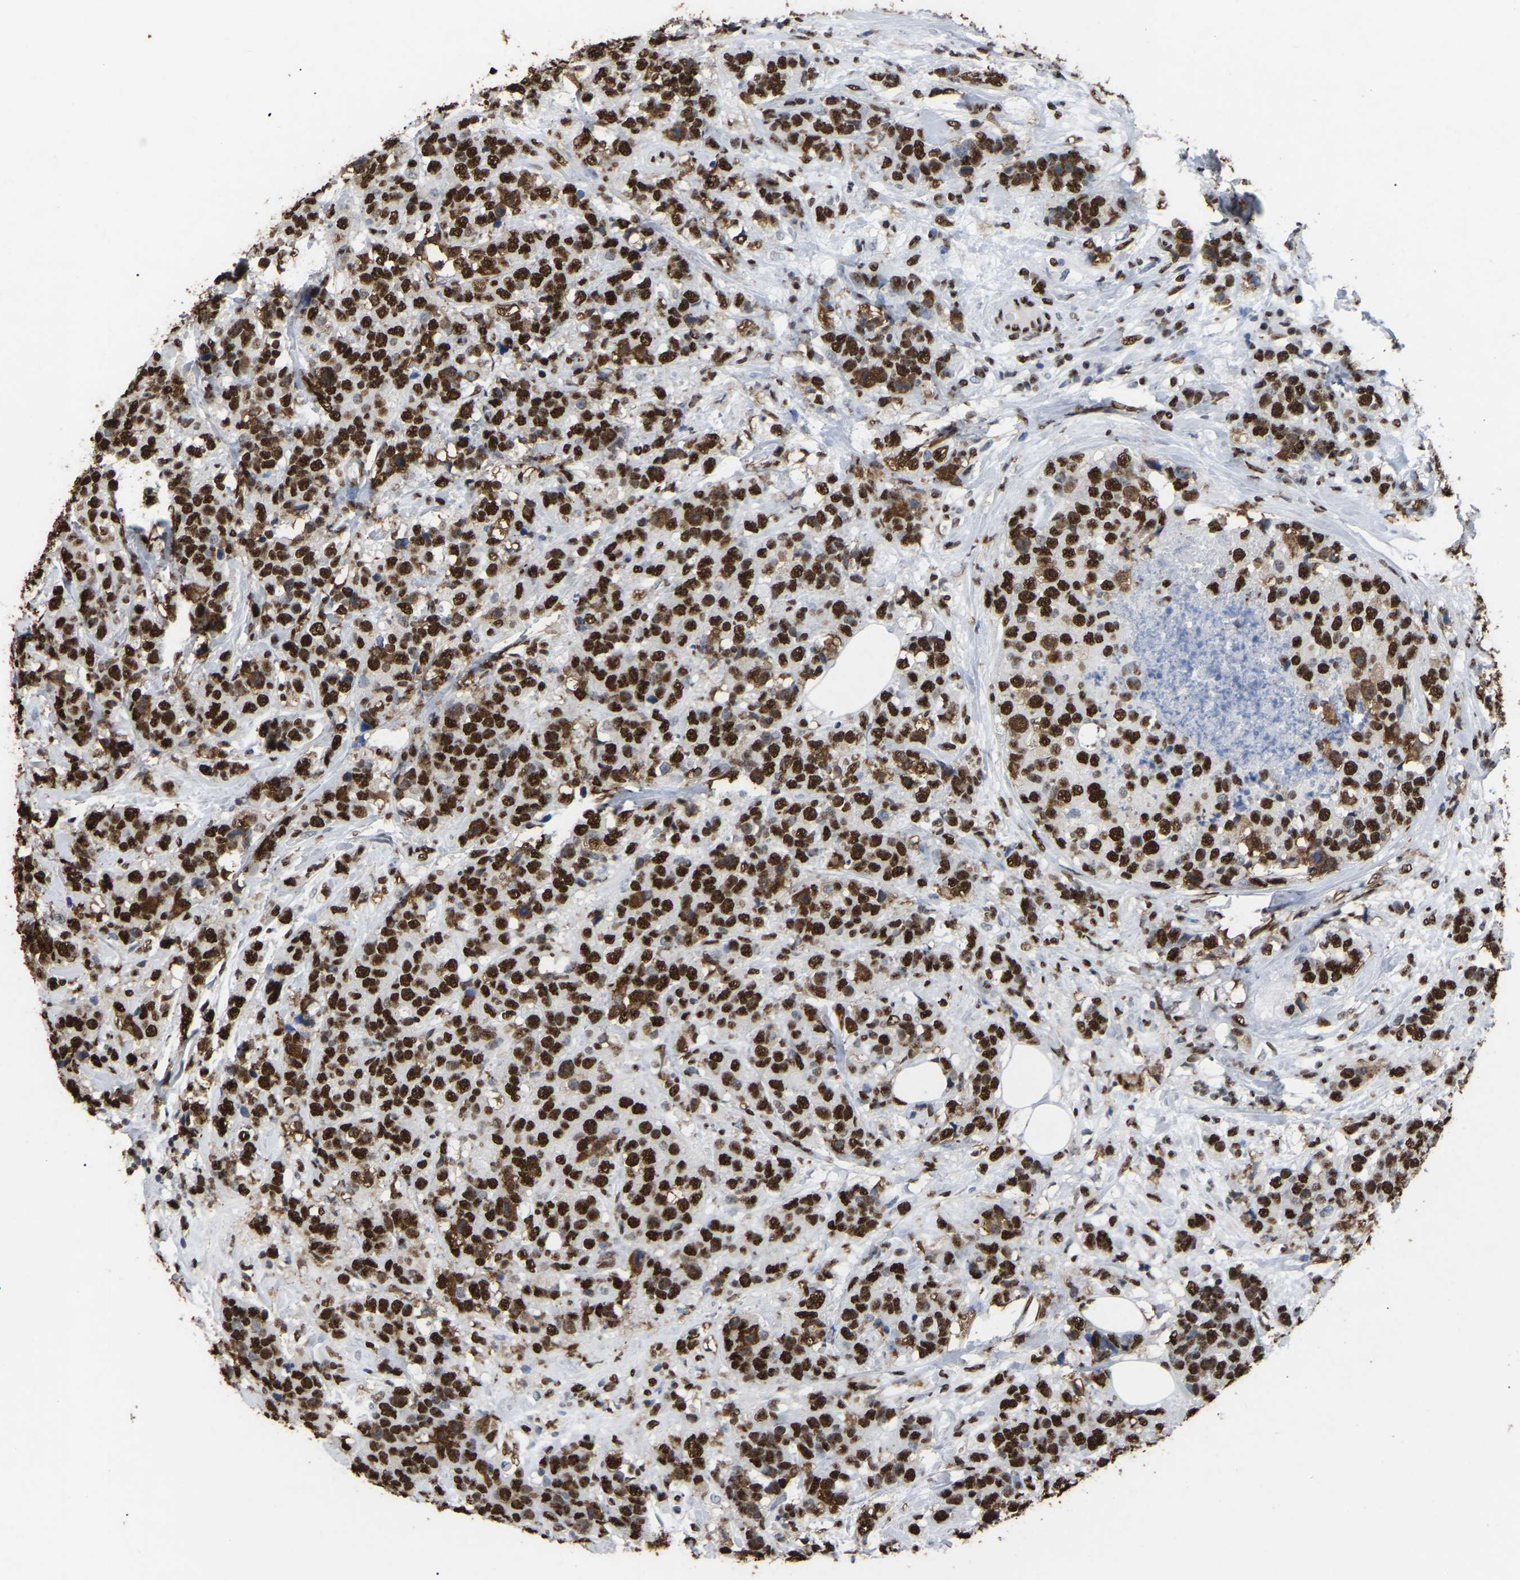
{"staining": {"intensity": "strong", "quantity": ">75%", "location": "nuclear"}, "tissue": "breast cancer", "cell_type": "Tumor cells", "image_type": "cancer", "snomed": [{"axis": "morphology", "description": "Lobular carcinoma"}, {"axis": "topography", "description": "Breast"}], "caption": "Breast cancer tissue exhibits strong nuclear staining in approximately >75% of tumor cells, visualized by immunohistochemistry. Immunohistochemistry (ihc) stains the protein of interest in brown and the nuclei are stained blue.", "gene": "RBL2", "patient": {"sex": "female", "age": 59}}